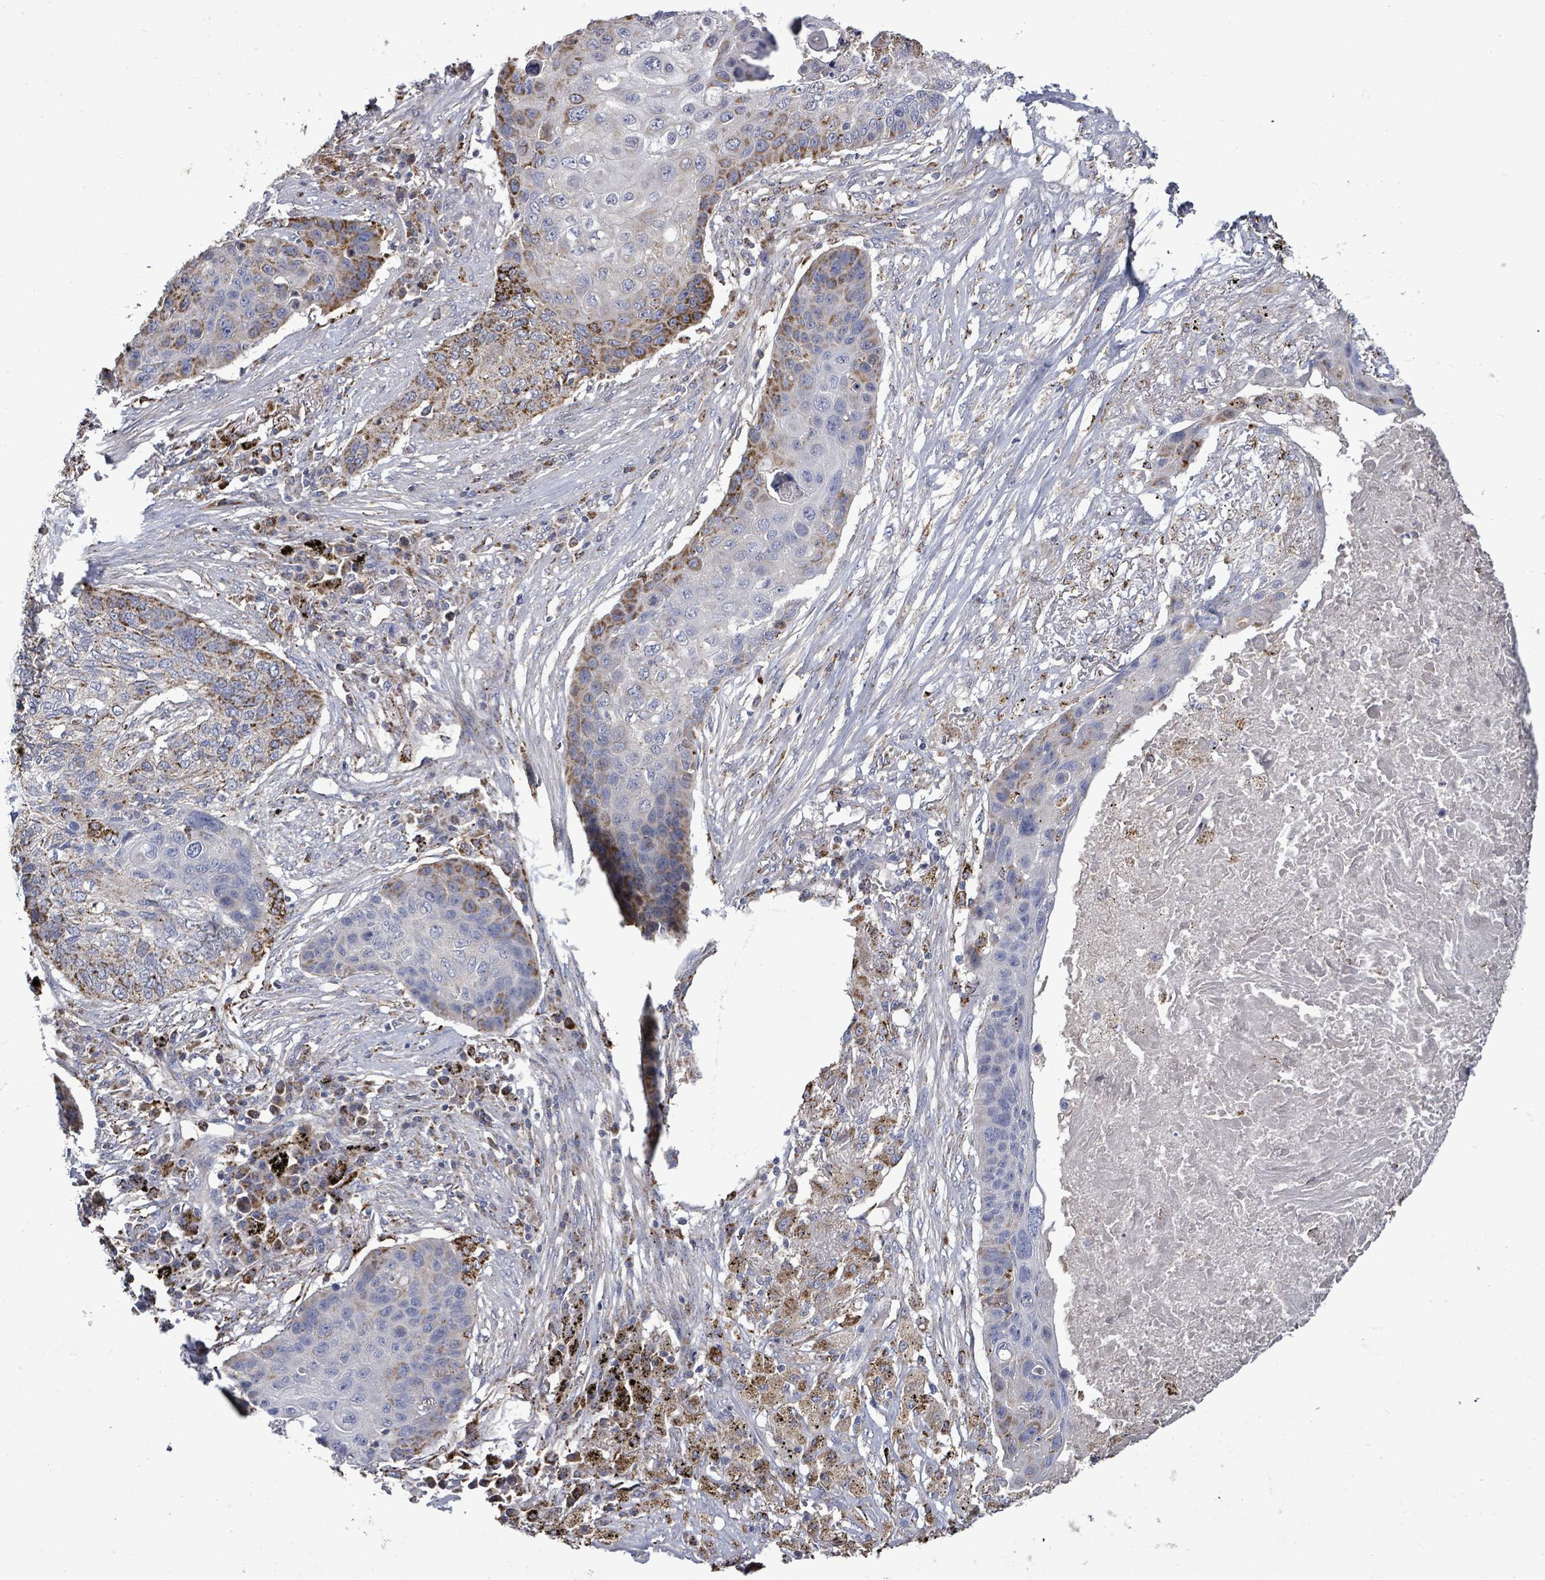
{"staining": {"intensity": "strong", "quantity": "<25%", "location": "cytoplasmic/membranous"}, "tissue": "lung cancer", "cell_type": "Tumor cells", "image_type": "cancer", "snomed": [{"axis": "morphology", "description": "Squamous cell carcinoma, NOS"}, {"axis": "topography", "description": "Lung"}], "caption": "Protein staining of lung cancer tissue exhibits strong cytoplasmic/membranous positivity in about <25% of tumor cells. Immunohistochemistry (ihc) stains the protein in brown and the nuclei are stained blue.", "gene": "MTMR12", "patient": {"sex": "female", "age": 63}}